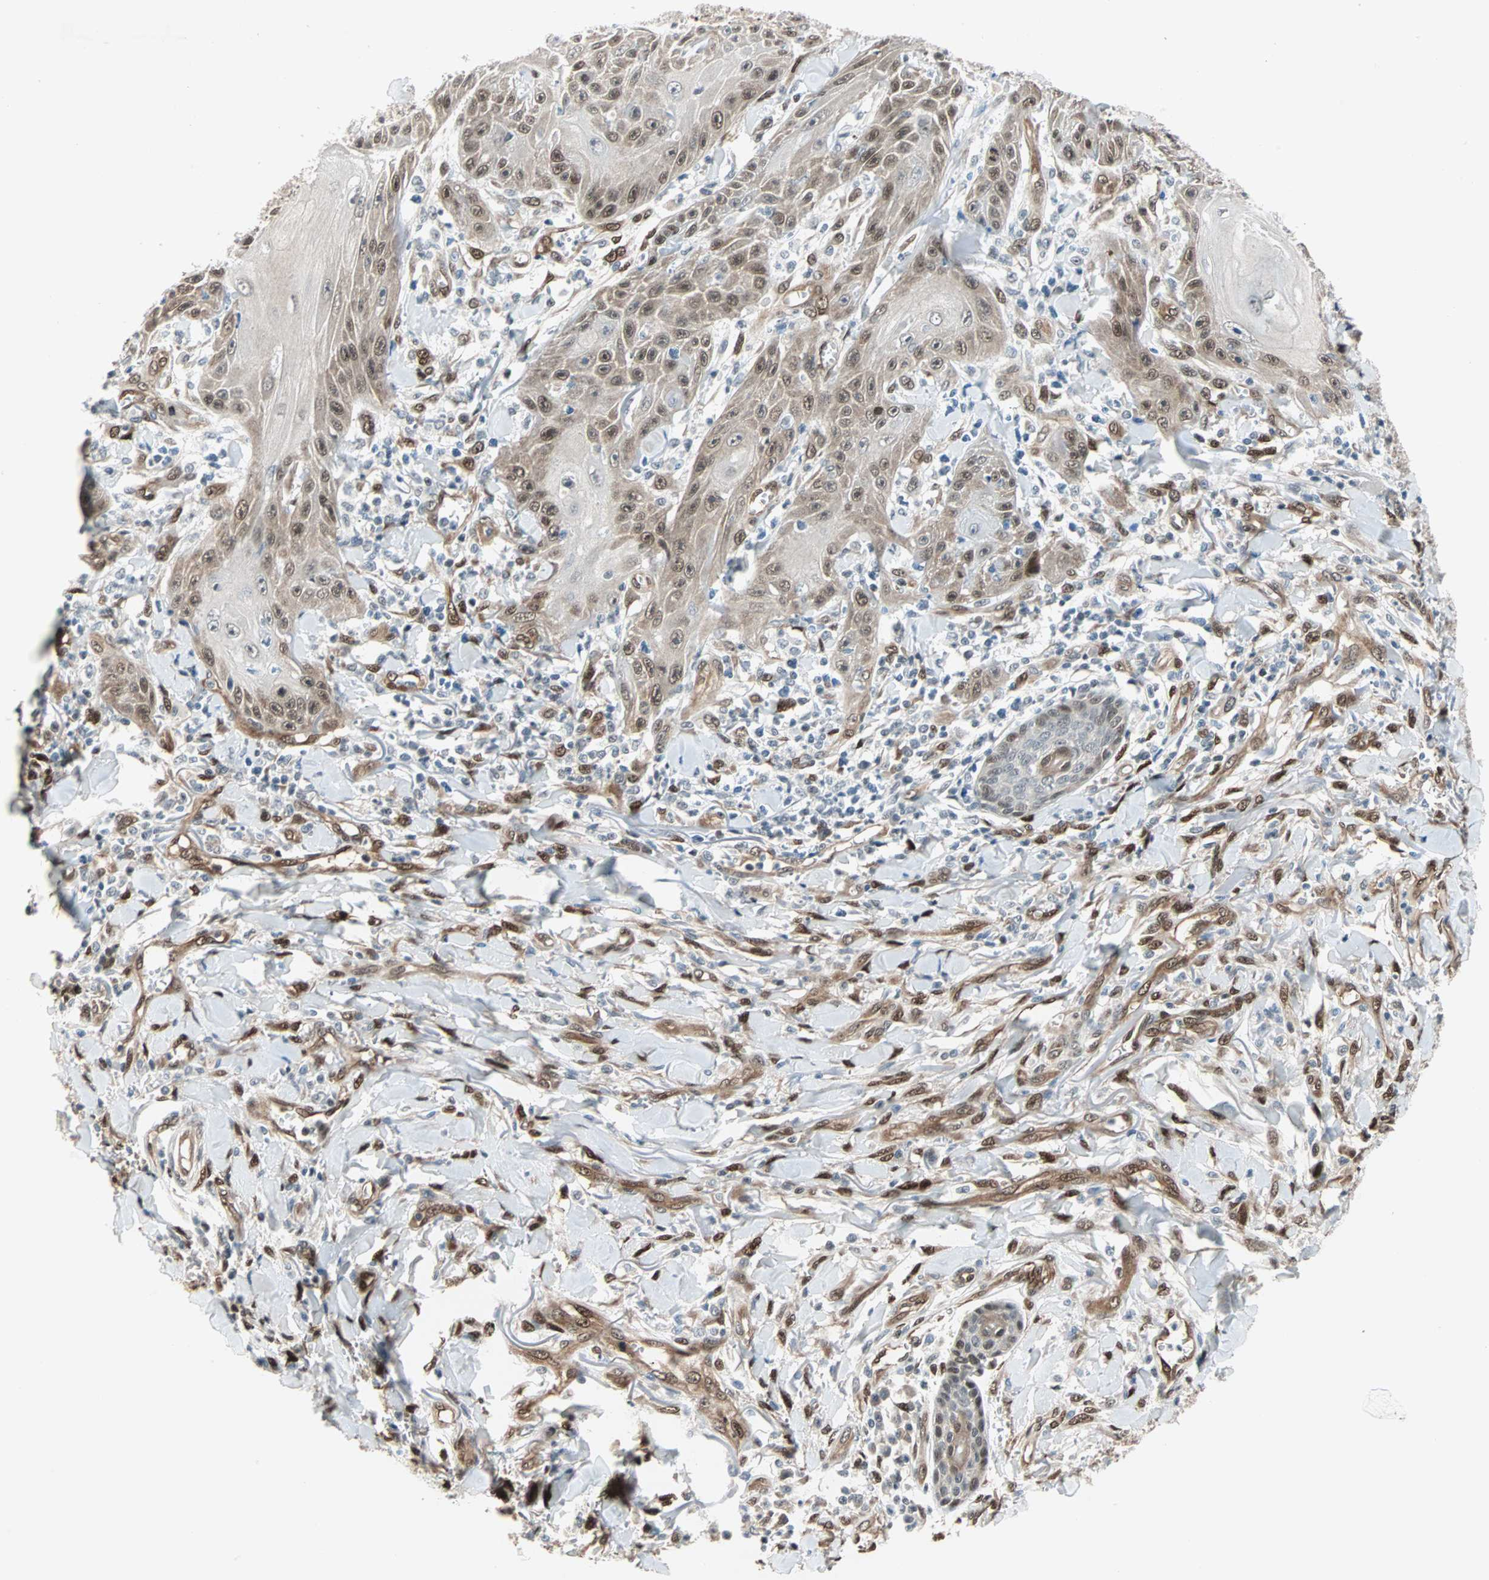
{"staining": {"intensity": "moderate", "quantity": ">75%", "location": "cytoplasmic/membranous,nuclear"}, "tissue": "skin cancer", "cell_type": "Tumor cells", "image_type": "cancer", "snomed": [{"axis": "morphology", "description": "Squamous cell carcinoma, NOS"}, {"axis": "topography", "description": "Skin"}], "caption": "Tumor cells show medium levels of moderate cytoplasmic/membranous and nuclear expression in approximately >75% of cells in squamous cell carcinoma (skin). (DAB = brown stain, brightfield microscopy at high magnification).", "gene": "WWTR1", "patient": {"sex": "female", "age": 78}}